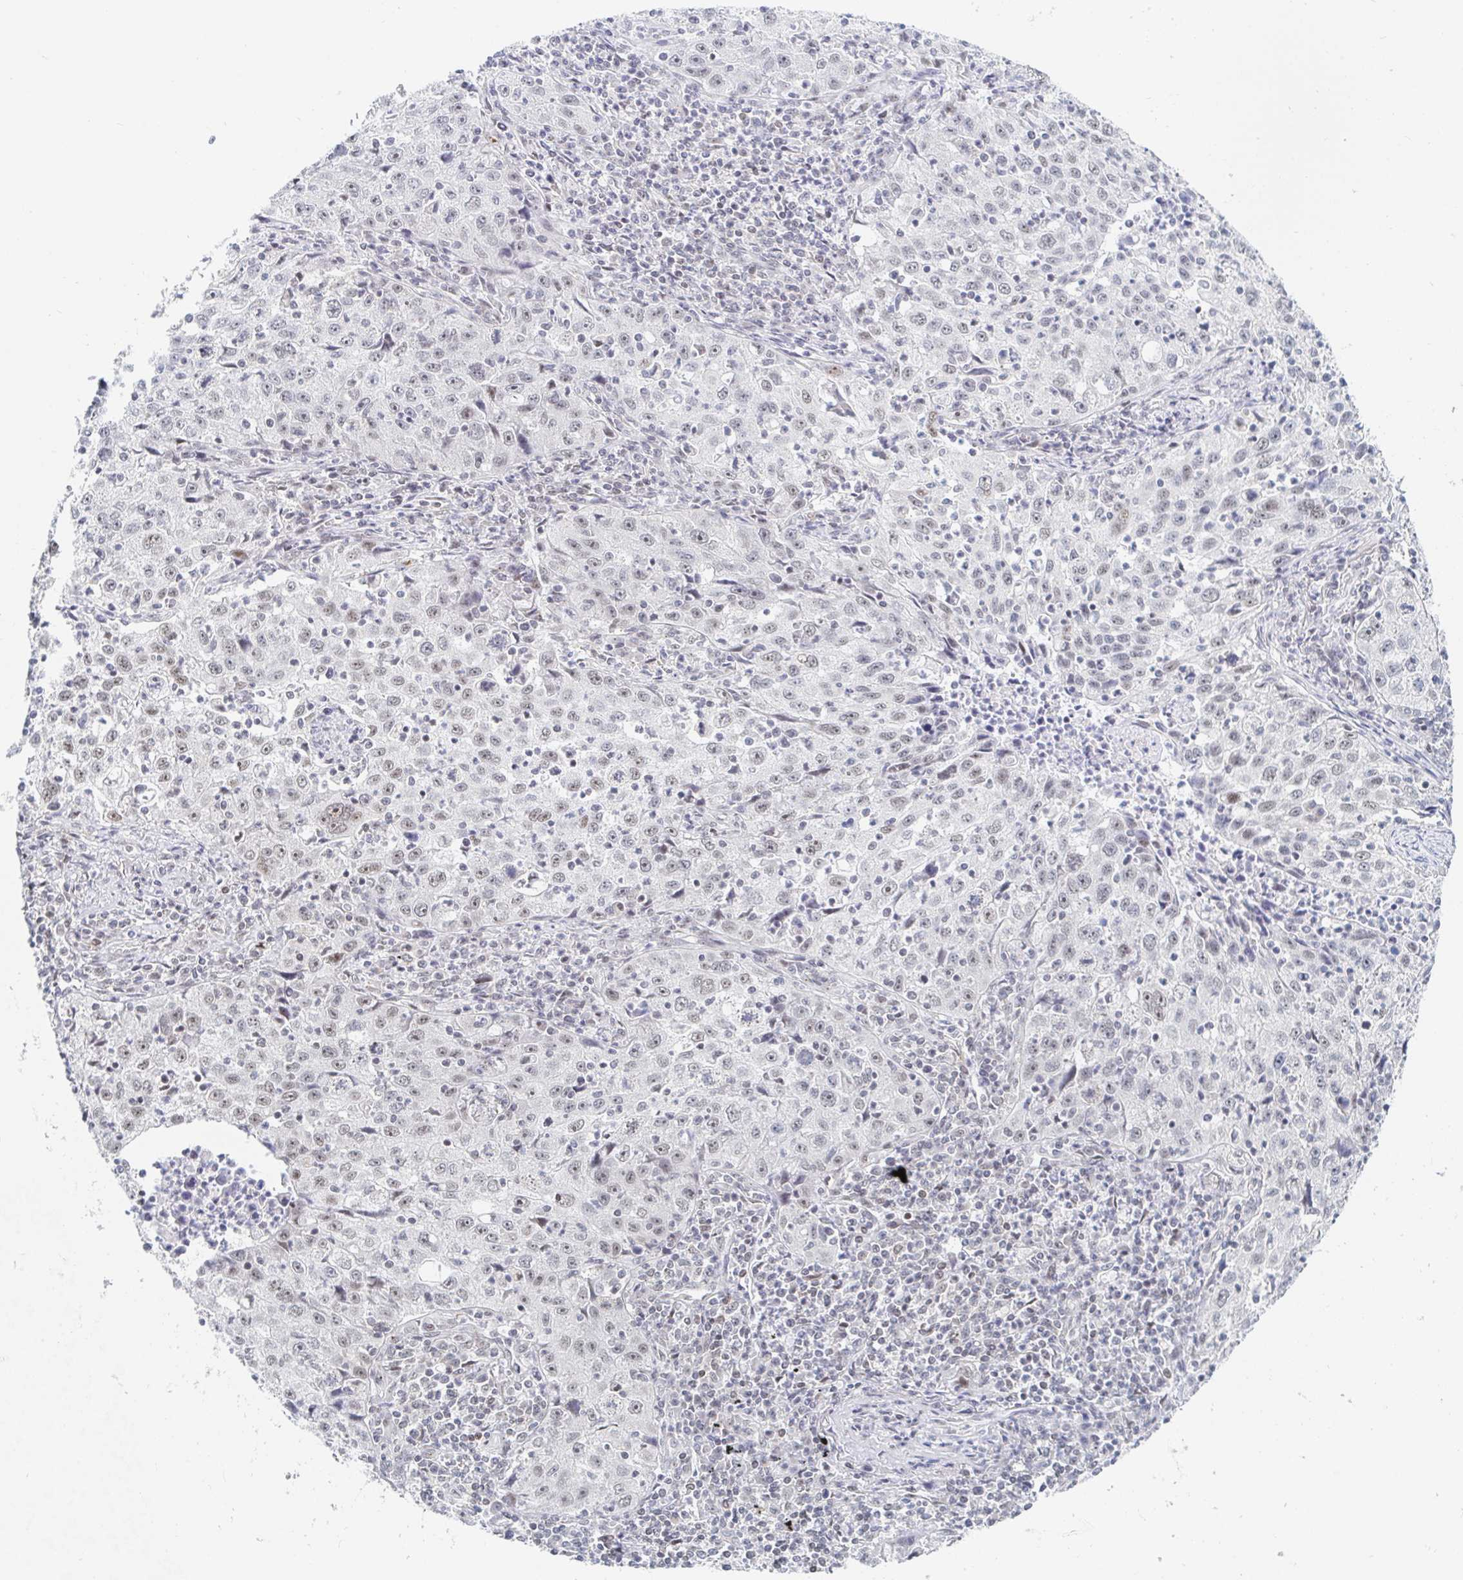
{"staining": {"intensity": "weak", "quantity": "25%-75%", "location": "nuclear"}, "tissue": "lung cancer", "cell_type": "Tumor cells", "image_type": "cancer", "snomed": [{"axis": "morphology", "description": "Squamous cell carcinoma, NOS"}, {"axis": "topography", "description": "Lung"}], "caption": "Tumor cells show low levels of weak nuclear positivity in about 25%-75% of cells in lung cancer (squamous cell carcinoma).", "gene": "CHD2", "patient": {"sex": "male", "age": 71}}